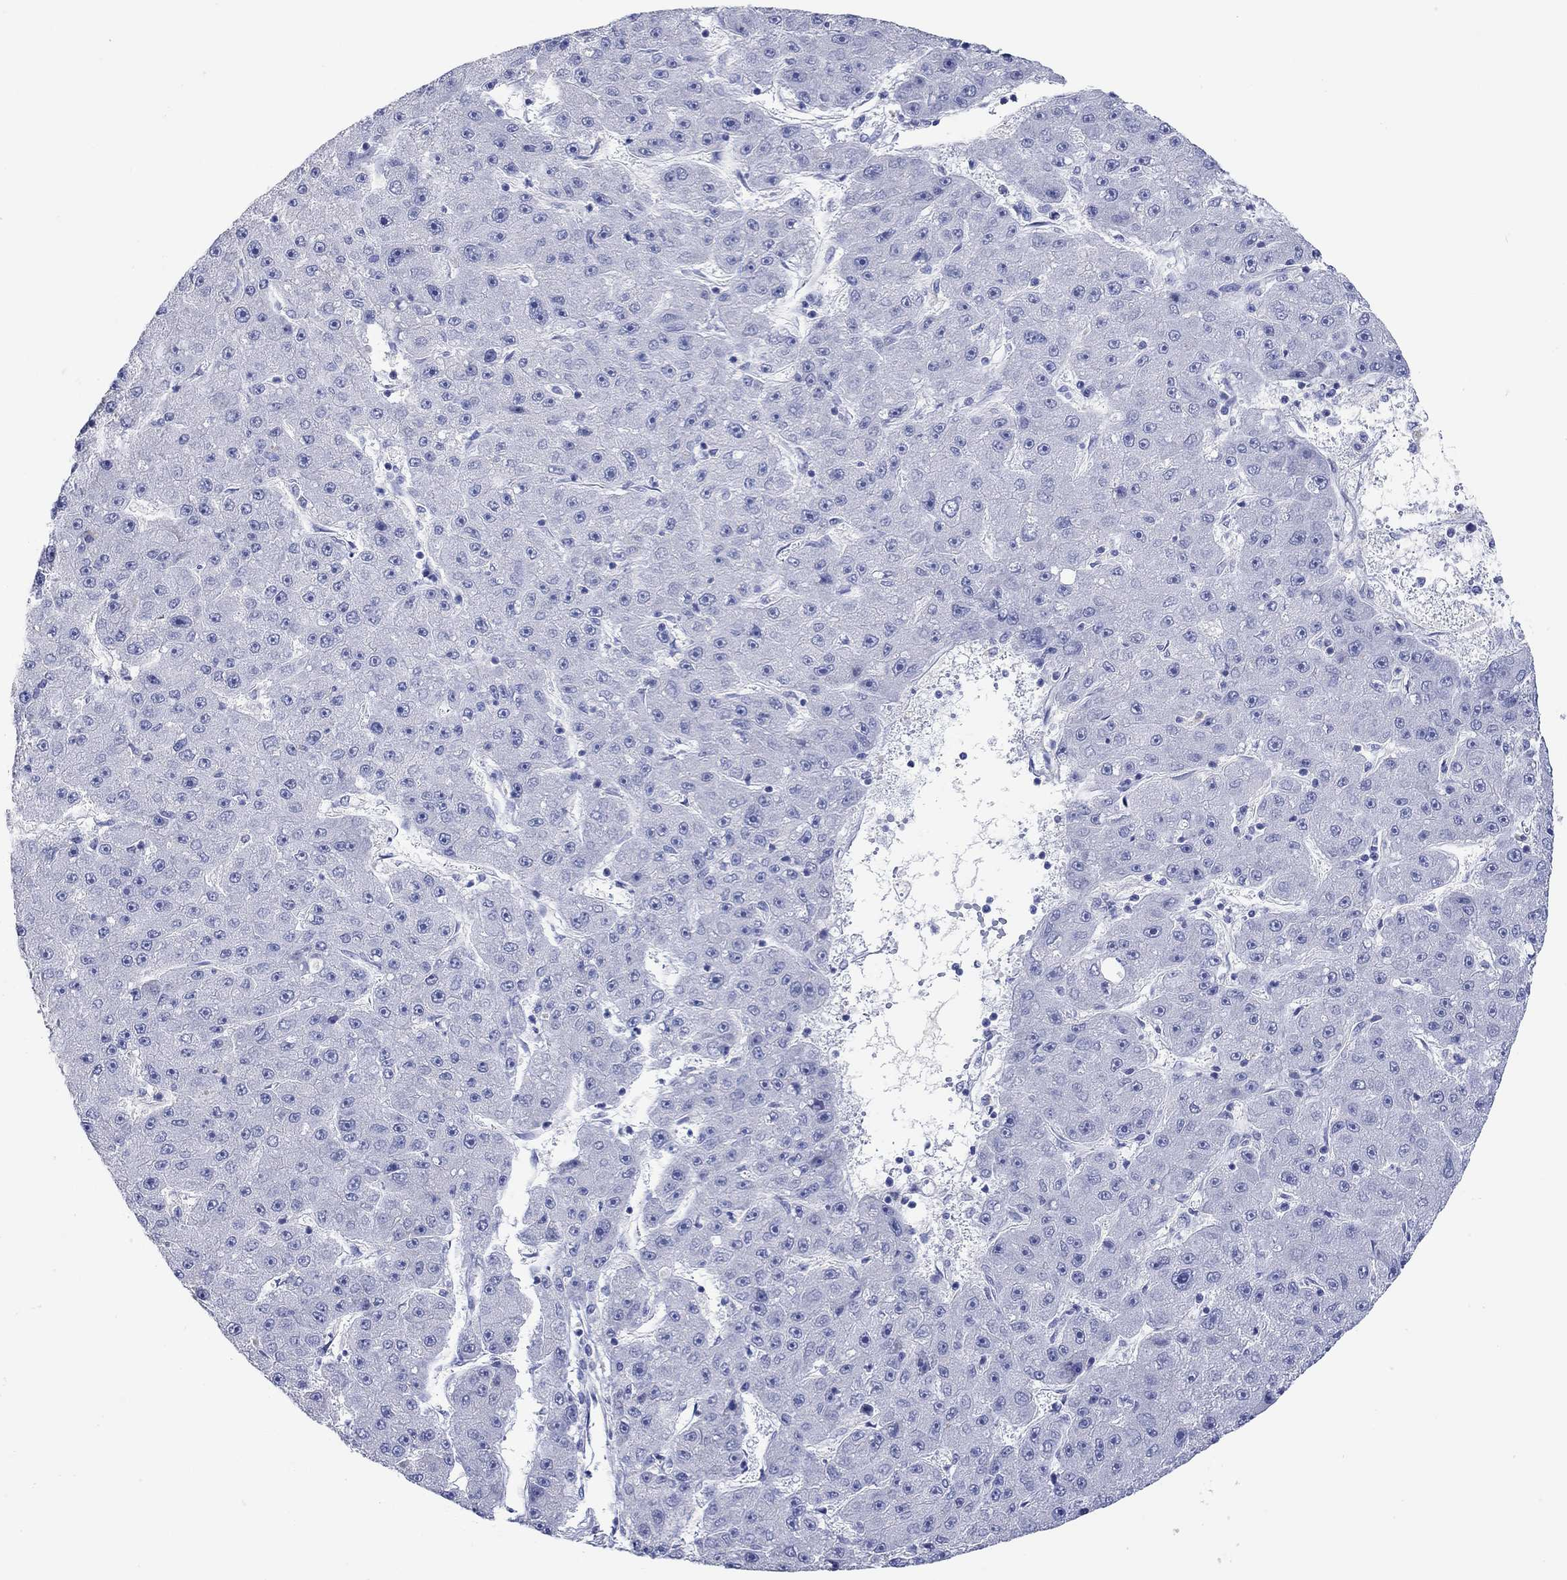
{"staining": {"intensity": "negative", "quantity": "none", "location": "none"}, "tissue": "liver cancer", "cell_type": "Tumor cells", "image_type": "cancer", "snomed": [{"axis": "morphology", "description": "Carcinoma, Hepatocellular, NOS"}, {"axis": "topography", "description": "Liver"}], "caption": "Immunohistochemical staining of liver cancer (hepatocellular carcinoma) displays no significant expression in tumor cells.", "gene": "KRT222", "patient": {"sex": "male", "age": 67}}